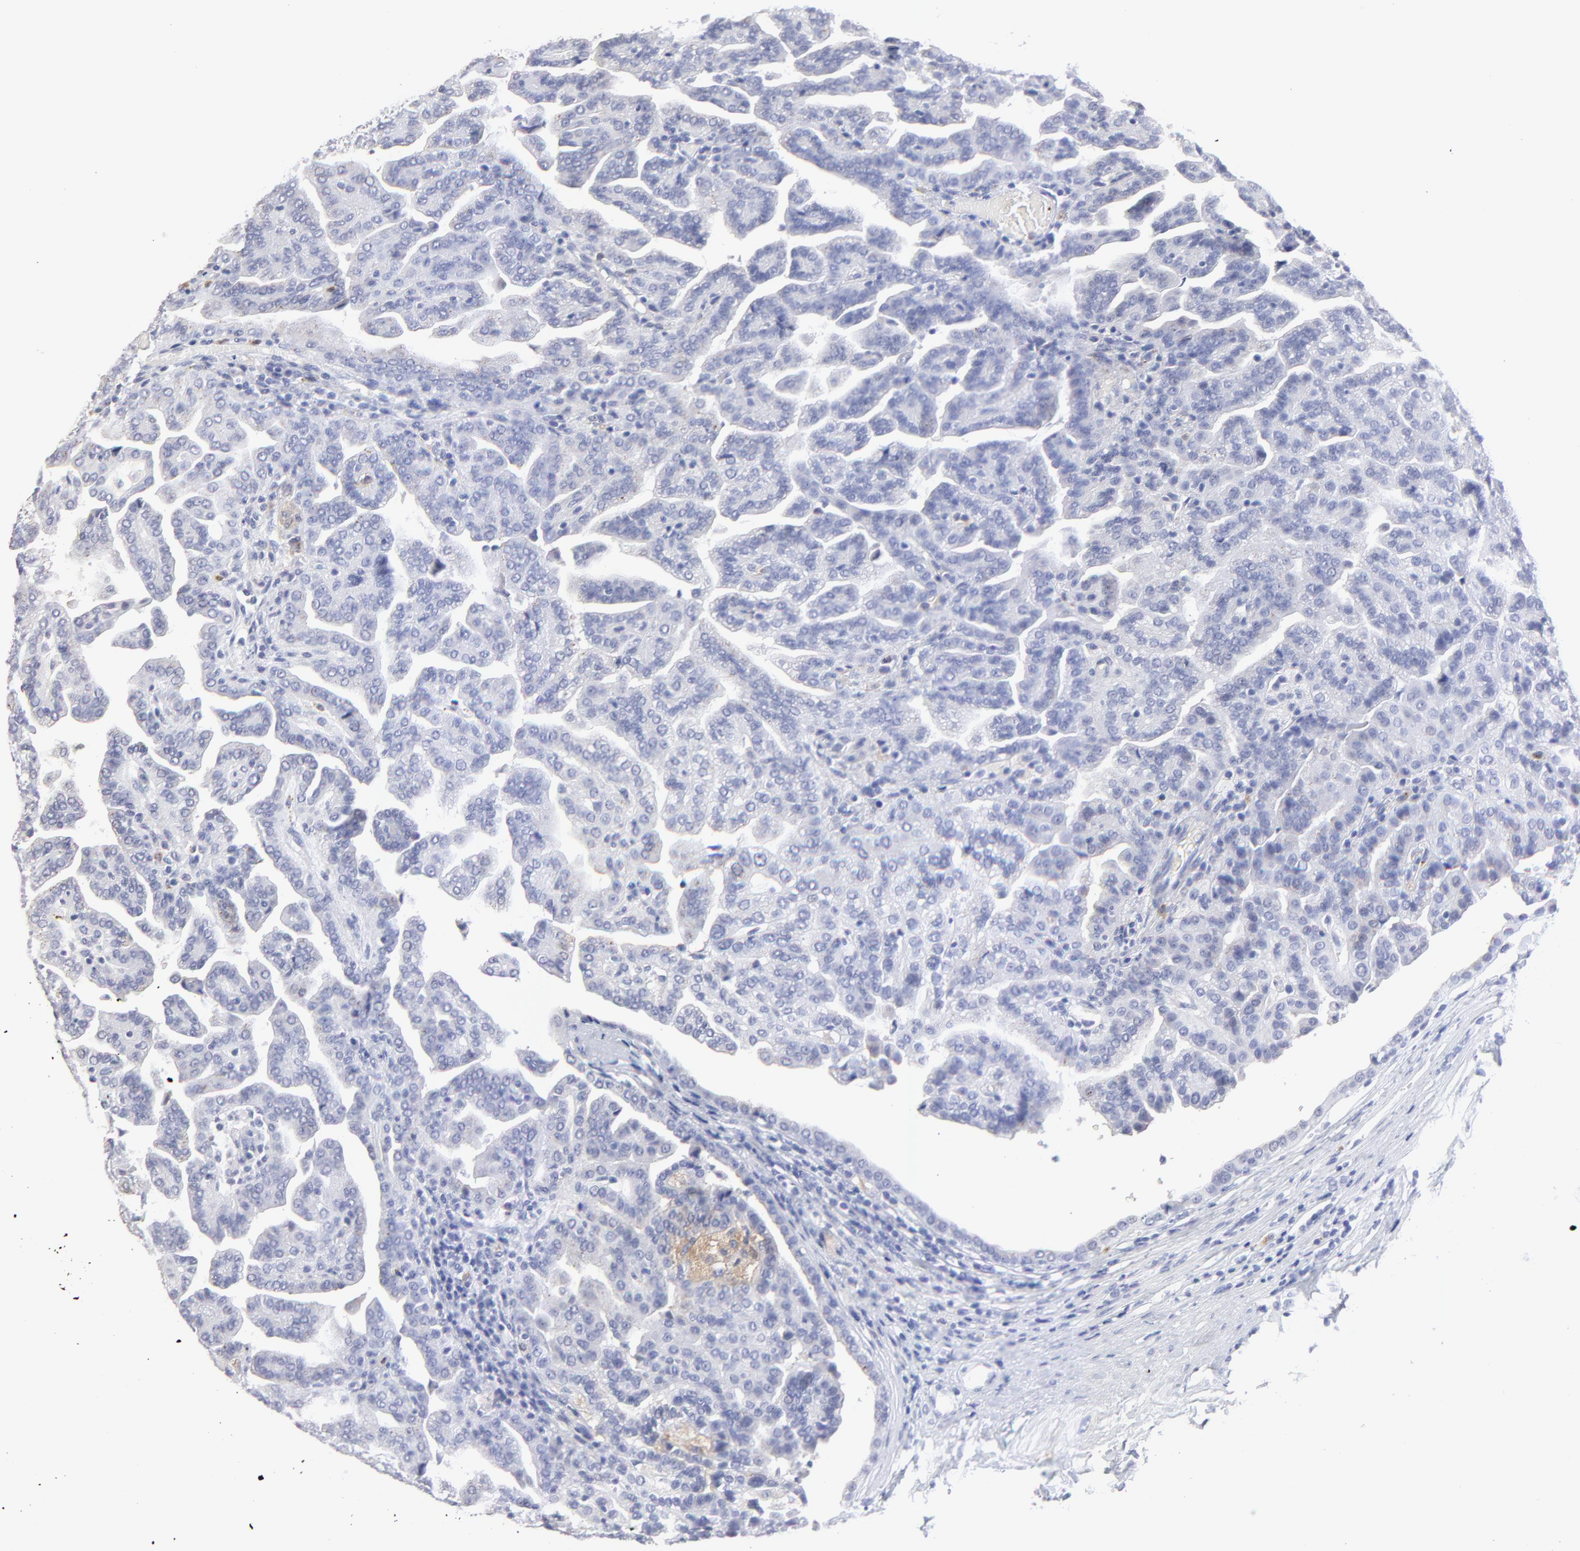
{"staining": {"intensity": "negative", "quantity": "none", "location": "none"}, "tissue": "renal cancer", "cell_type": "Tumor cells", "image_type": "cancer", "snomed": [{"axis": "morphology", "description": "Adenocarcinoma, NOS"}, {"axis": "topography", "description": "Kidney"}], "caption": "Immunohistochemical staining of human renal cancer exhibits no significant expression in tumor cells.", "gene": "SMARCA1", "patient": {"sex": "male", "age": 61}}